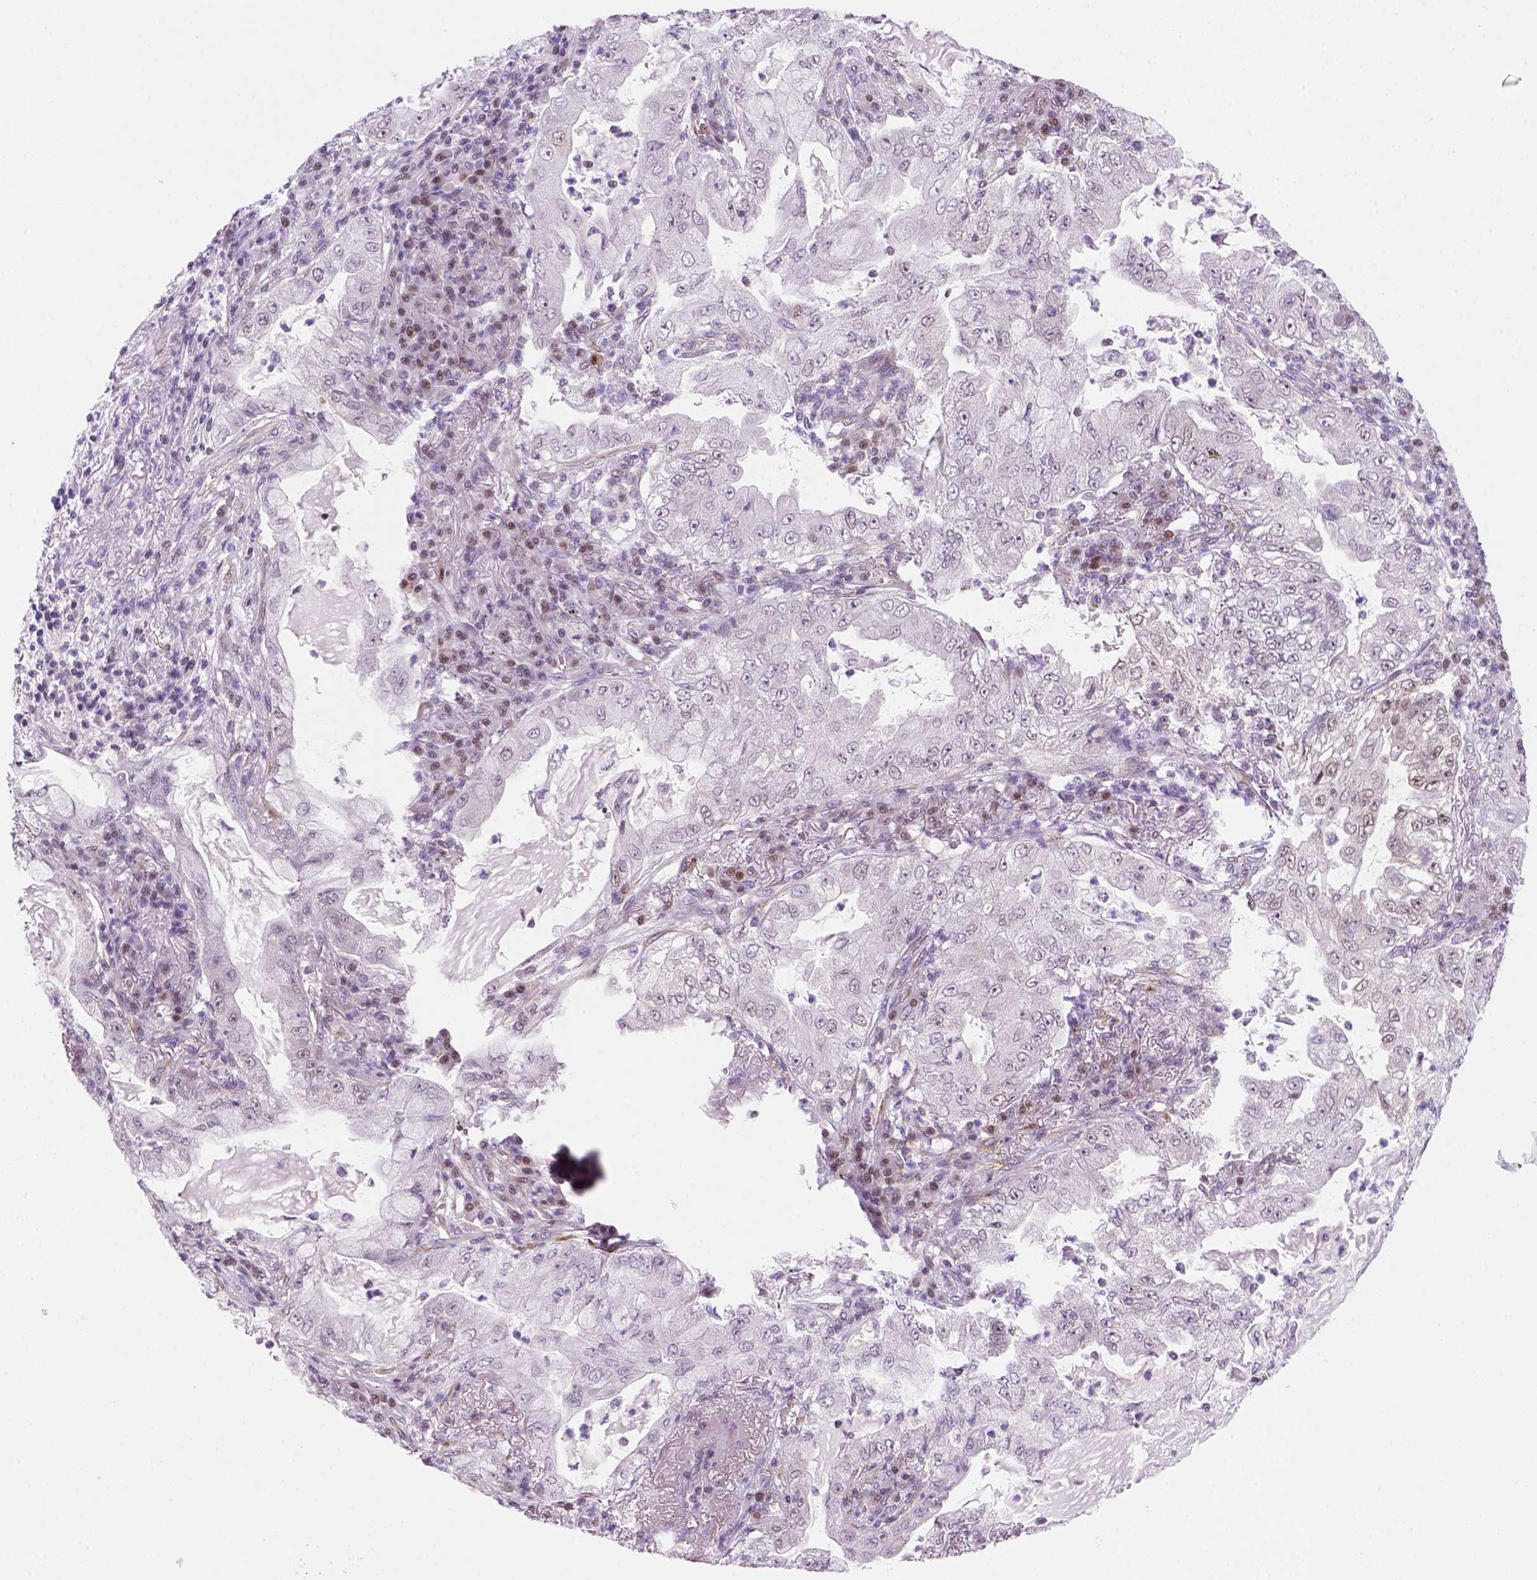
{"staining": {"intensity": "negative", "quantity": "none", "location": "none"}, "tissue": "lung cancer", "cell_type": "Tumor cells", "image_type": "cancer", "snomed": [{"axis": "morphology", "description": "Adenocarcinoma, NOS"}, {"axis": "topography", "description": "Lung"}], "caption": "Immunohistochemistry photomicrograph of neoplastic tissue: lung cancer (adenocarcinoma) stained with DAB shows no significant protein positivity in tumor cells.", "gene": "MGMT", "patient": {"sex": "female", "age": 73}}